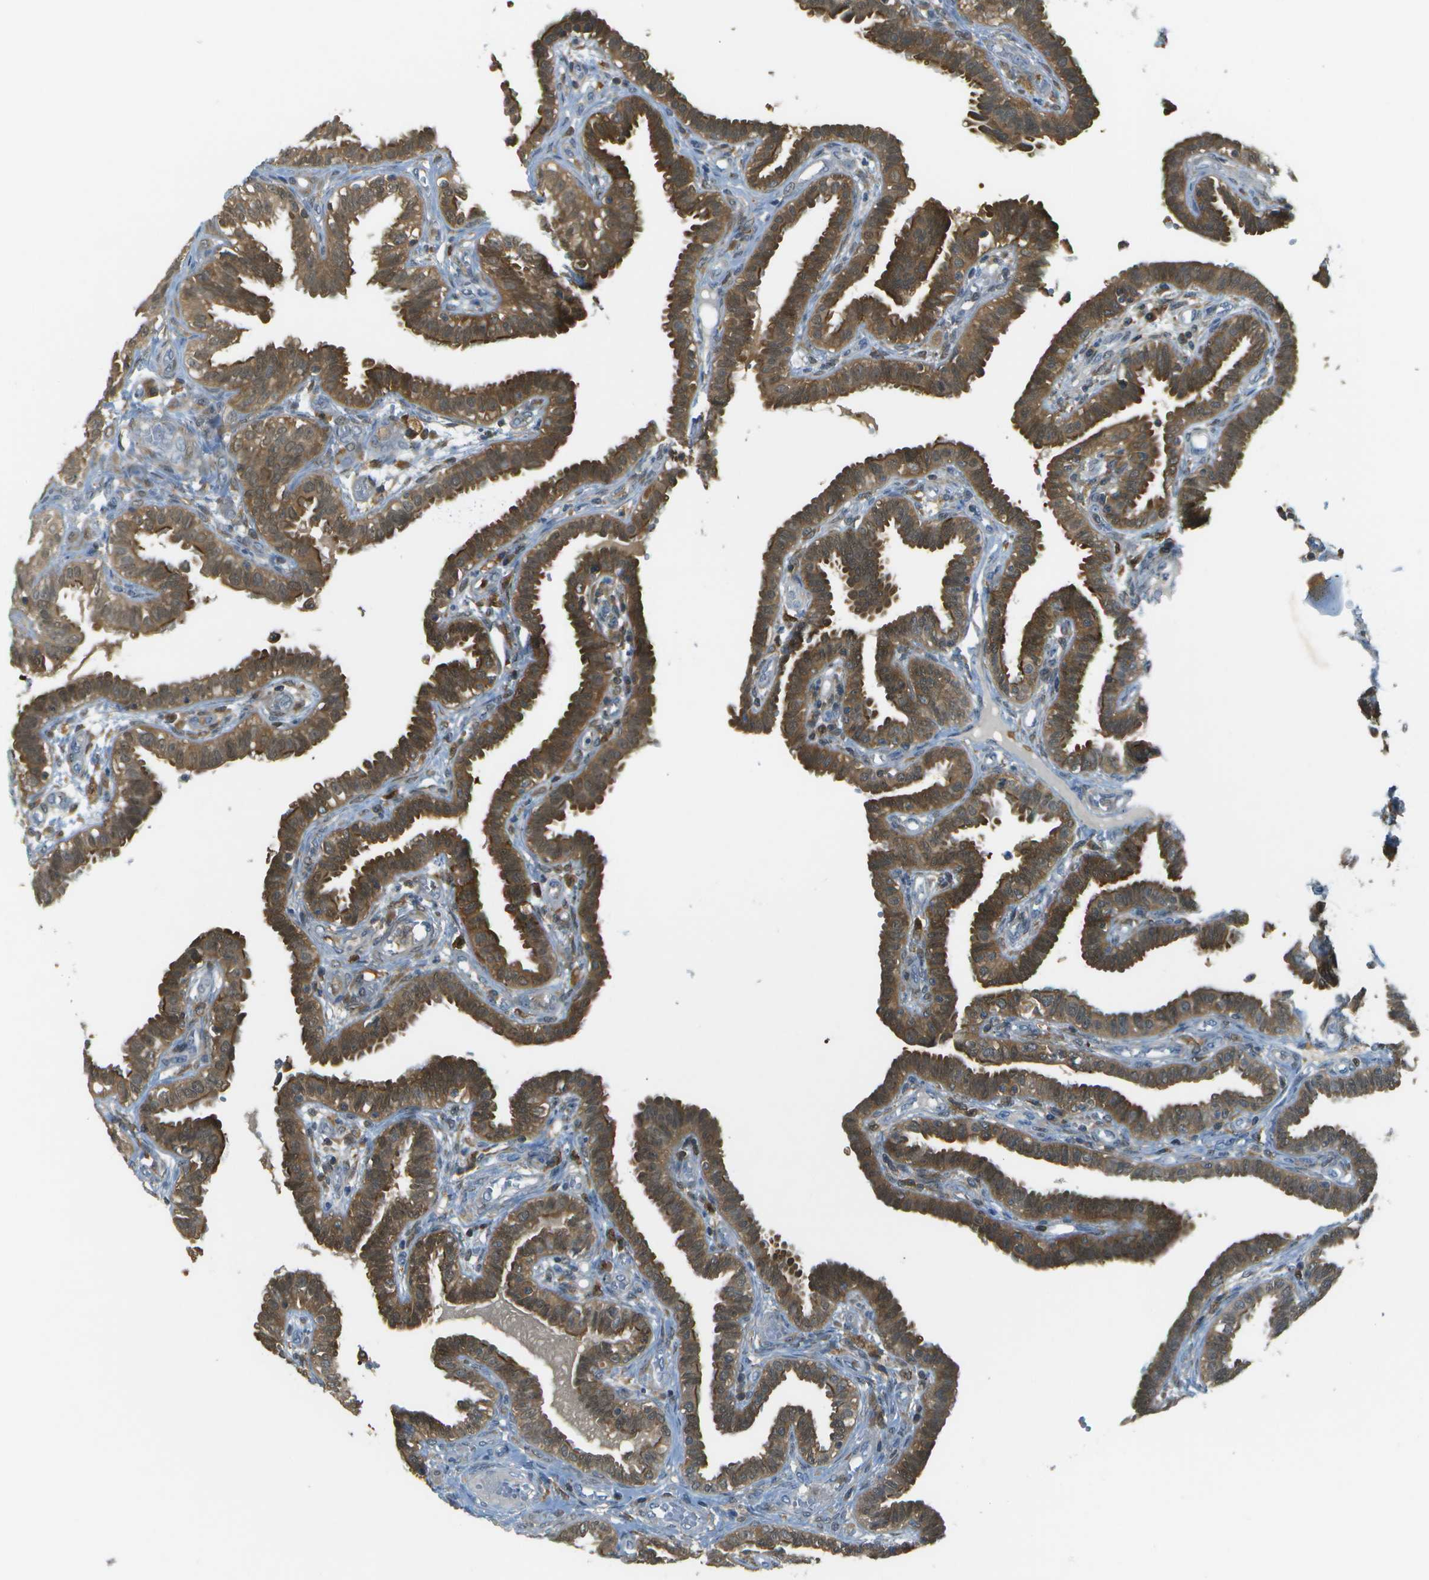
{"staining": {"intensity": "strong", "quantity": ">75%", "location": "cytoplasmic/membranous"}, "tissue": "fallopian tube", "cell_type": "Glandular cells", "image_type": "normal", "snomed": [{"axis": "morphology", "description": "Normal tissue, NOS"}, {"axis": "topography", "description": "Fallopian tube"}, {"axis": "topography", "description": "Placenta"}], "caption": "Immunohistochemical staining of benign fallopian tube shows strong cytoplasmic/membranous protein positivity in about >75% of glandular cells. Nuclei are stained in blue.", "gene": "CDH23", "patient": {"sex": "female", "age": 34}}